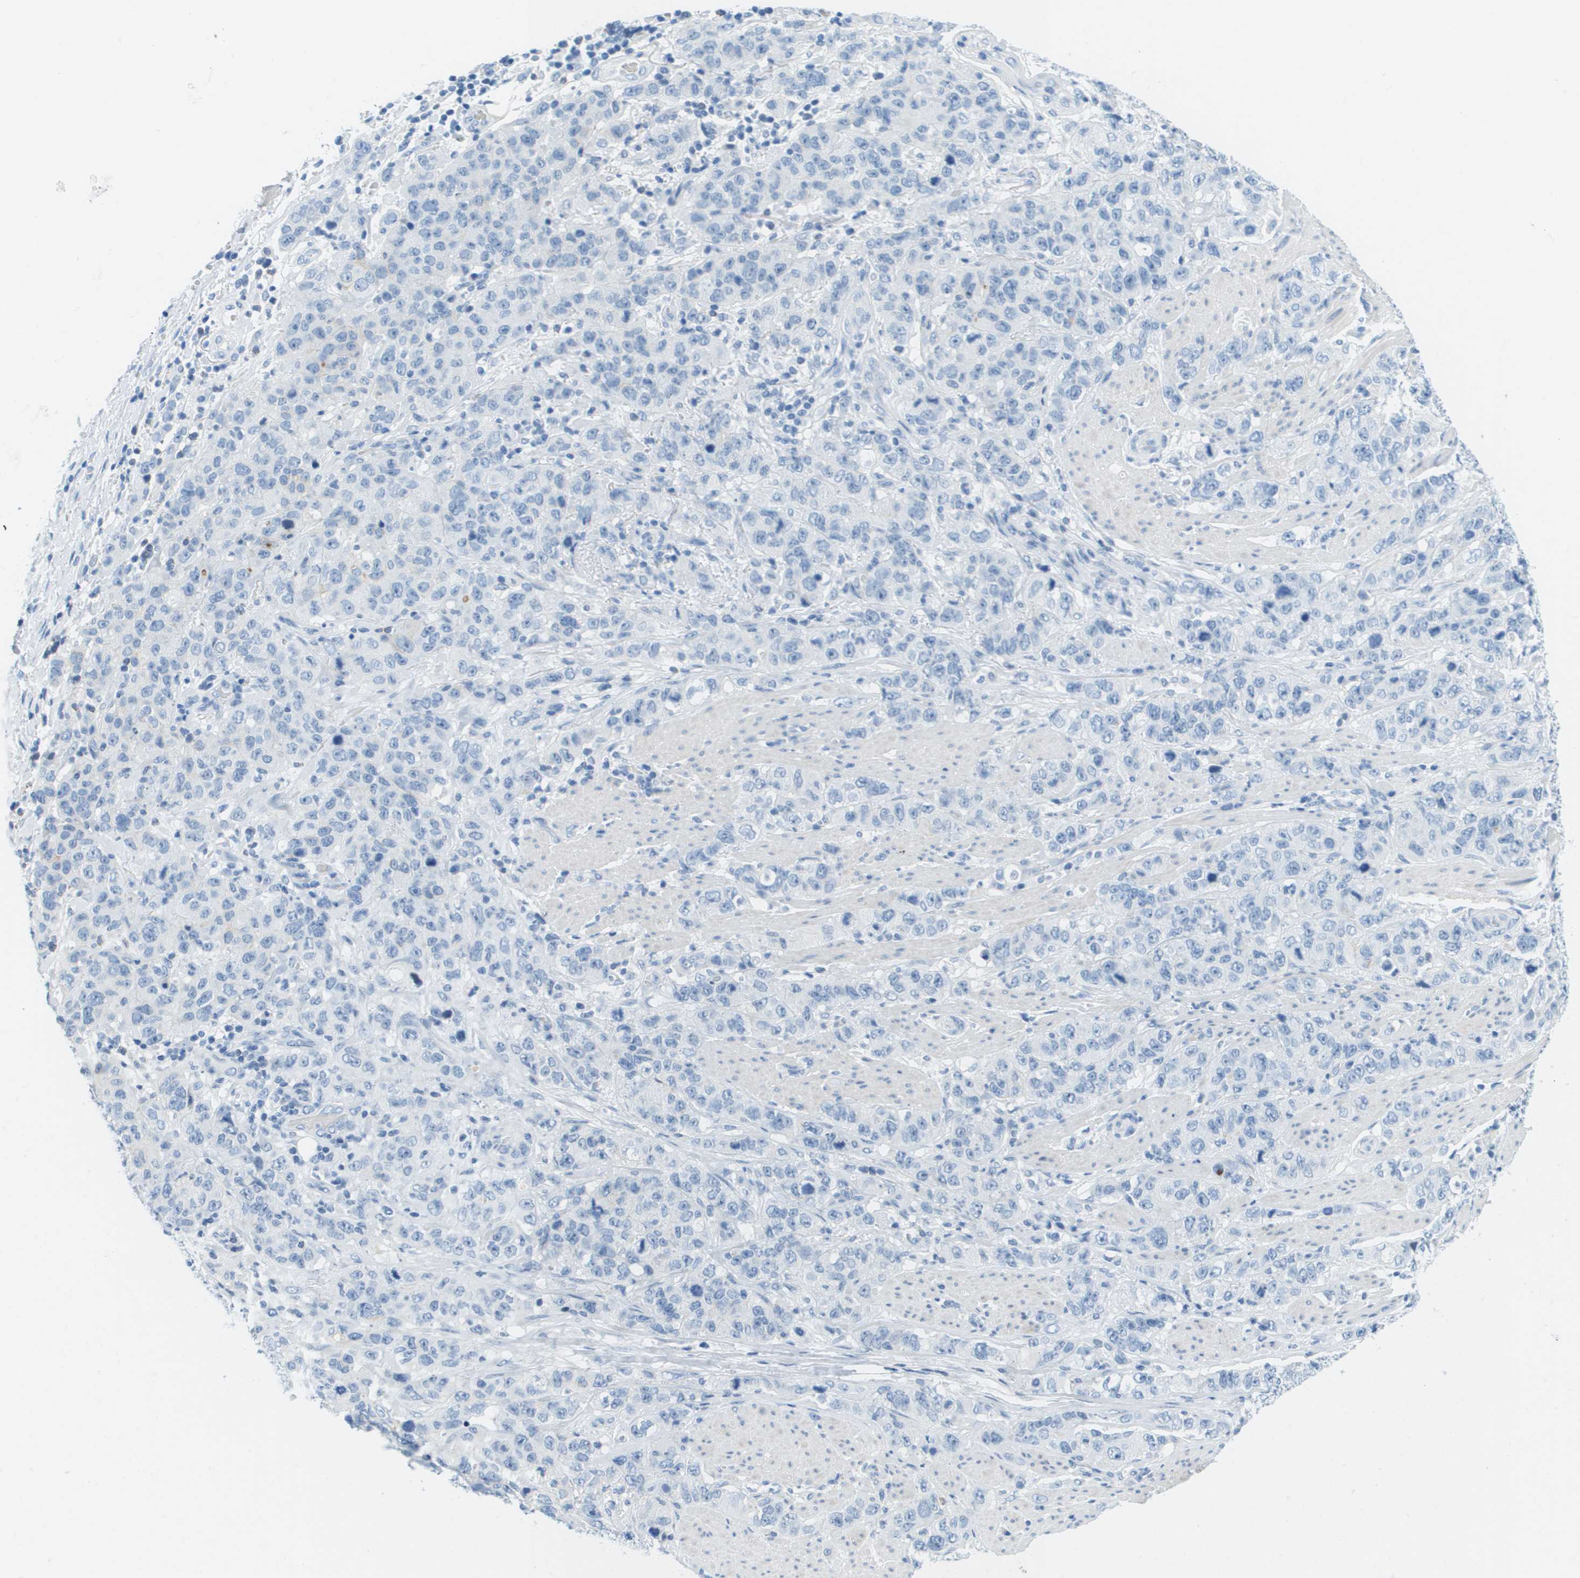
{"staining": {"intensity": "negative", "quantity": "none", "location": "none"}, "tissue": "stomach cancer", "cell_type": "Tumor cells", "image_type": "cancer", "snomed": [{"axis": "morphology", "description": "Adenocarcinoma, NOS"}, {"axis": "topography", "description": "Stomach"}], "caption": "Tumor cells are negative for protein expression in human stomach cancer.", "gene": "CDHR2", "patient": {"sex": "male", "age": 48}}